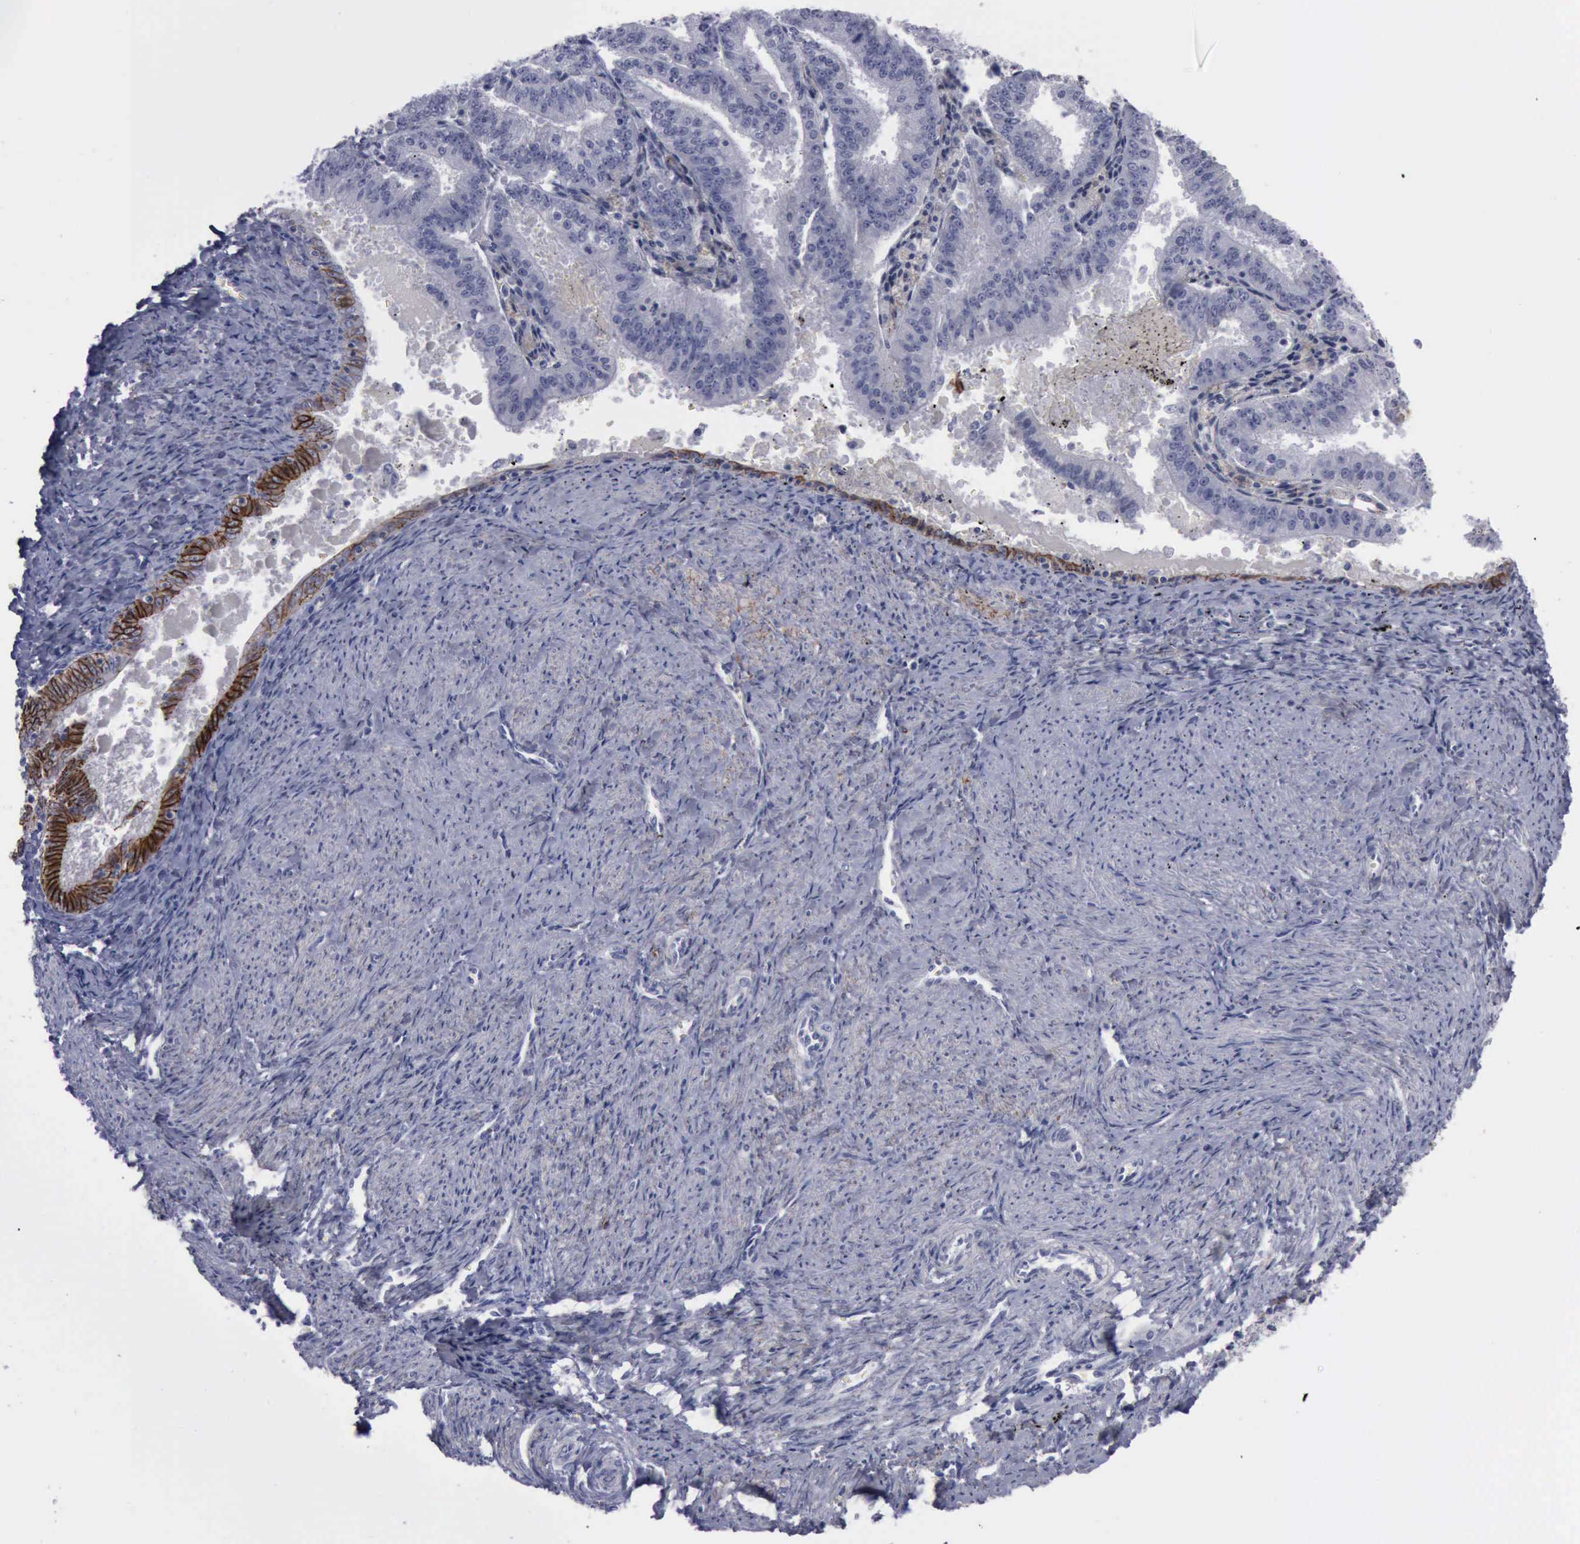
{"staining": {"intensity": "negative", "quantity": "none", "location": "none"}, "tissue": "endometrial cancer", "cell_type": "Tumor cells", "image_type": "cancer", "snomed": [{"axis": "morphology", "description": "Adenocarcinoma, NOS"}, {"axis": "topography", "description": "Endometrium"}], "caption": "This micrograph is of endometrial cancer stained with immunohistochemistry (IHC) to label a protein in brown with the nuclei are counter-stained blue. There is no staining in tumor cells.", "gene": "CDH2", "patient": {"sex": "female", "age": 66}}